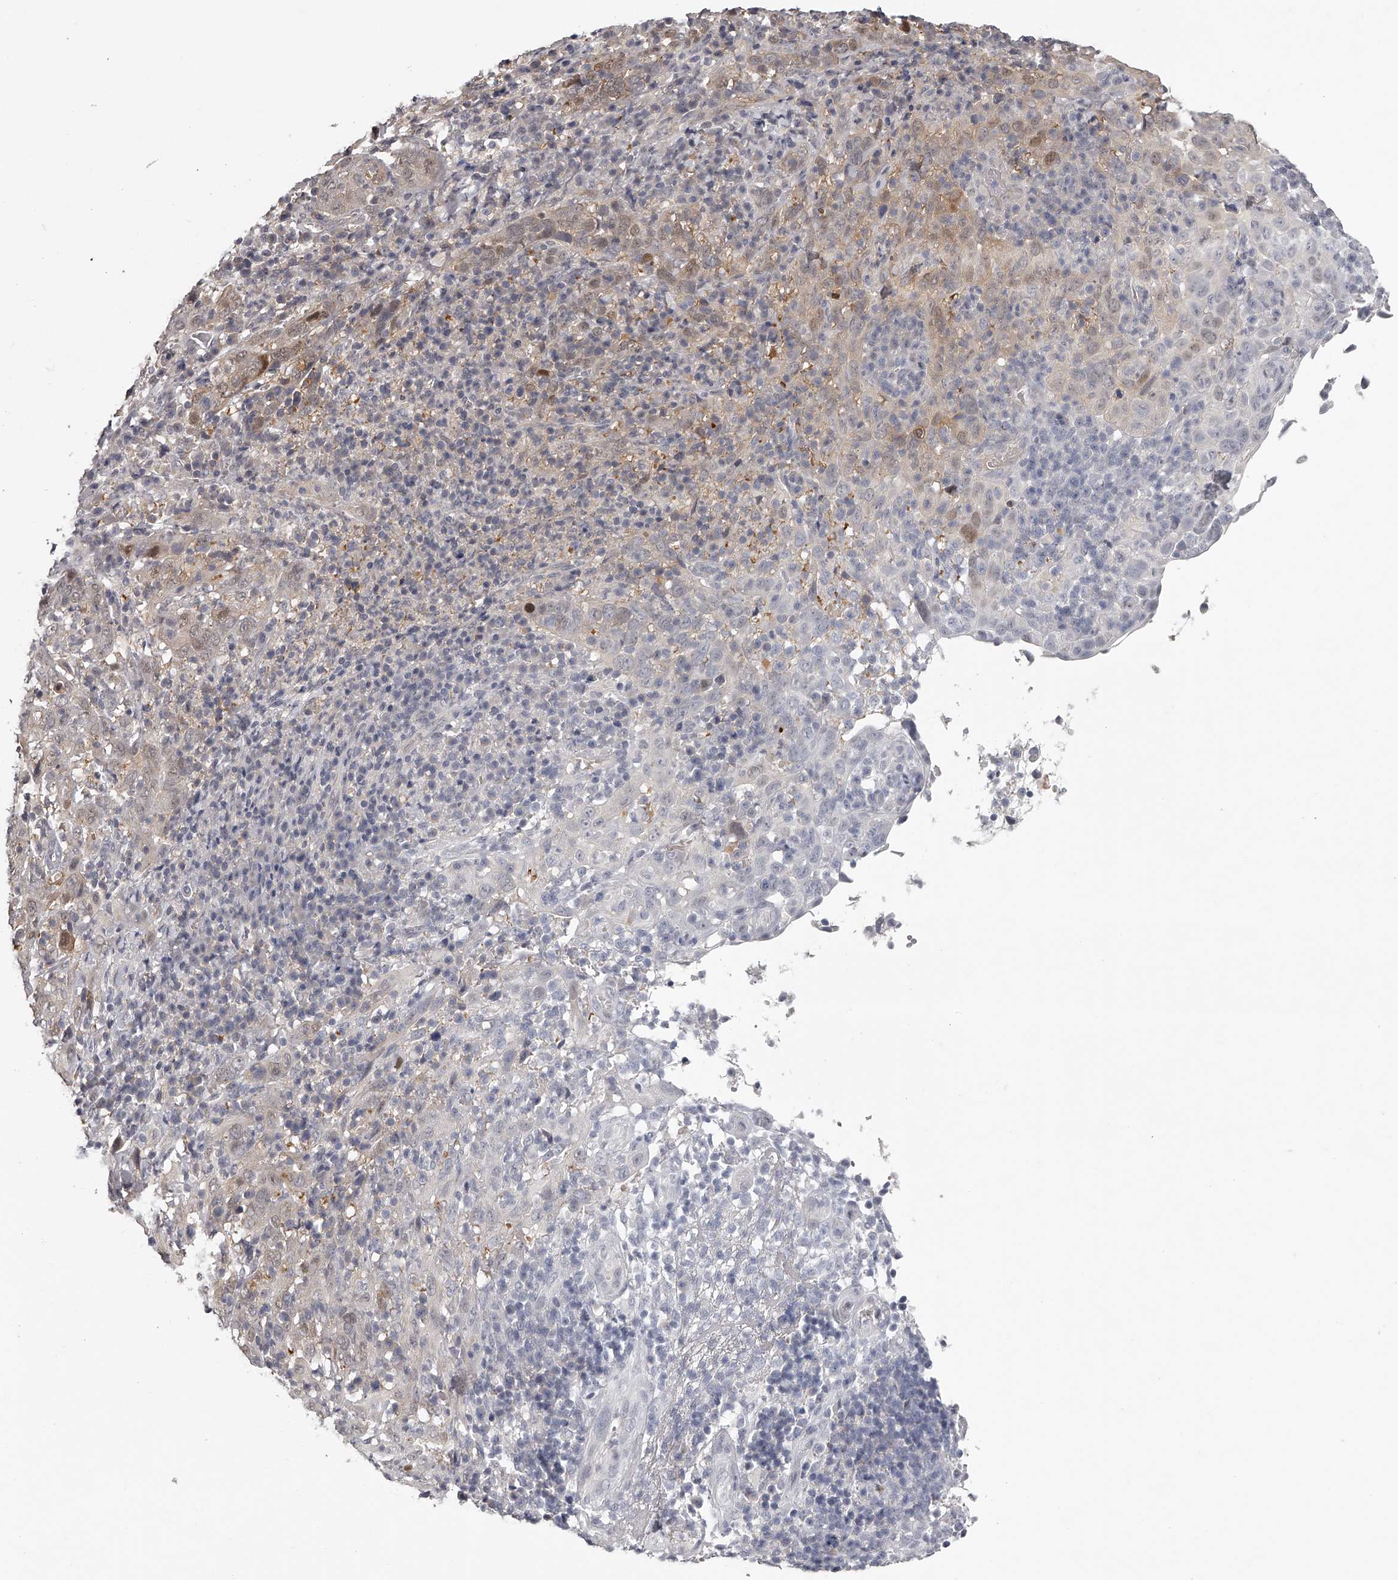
{"staining": {"intensity": "weak", "quantity": "<25%", "location": "nuclear"}, "tissue": "cervical cancer", "cell_type": "Tumor cells", "image_type": "cancer", "snomed": [{"axis": "morphology", "description": "Squamous cell carcinoma, NOS"}, {"axis": "topography", "description": "Cervix"}], "caption": "Immunohistochemical staining of squamous cell carcinoma (cervical) reveals no significant staining in tumor cells.", "gene": "GGCT", "patient": {"sex": "female", "age": 46}}